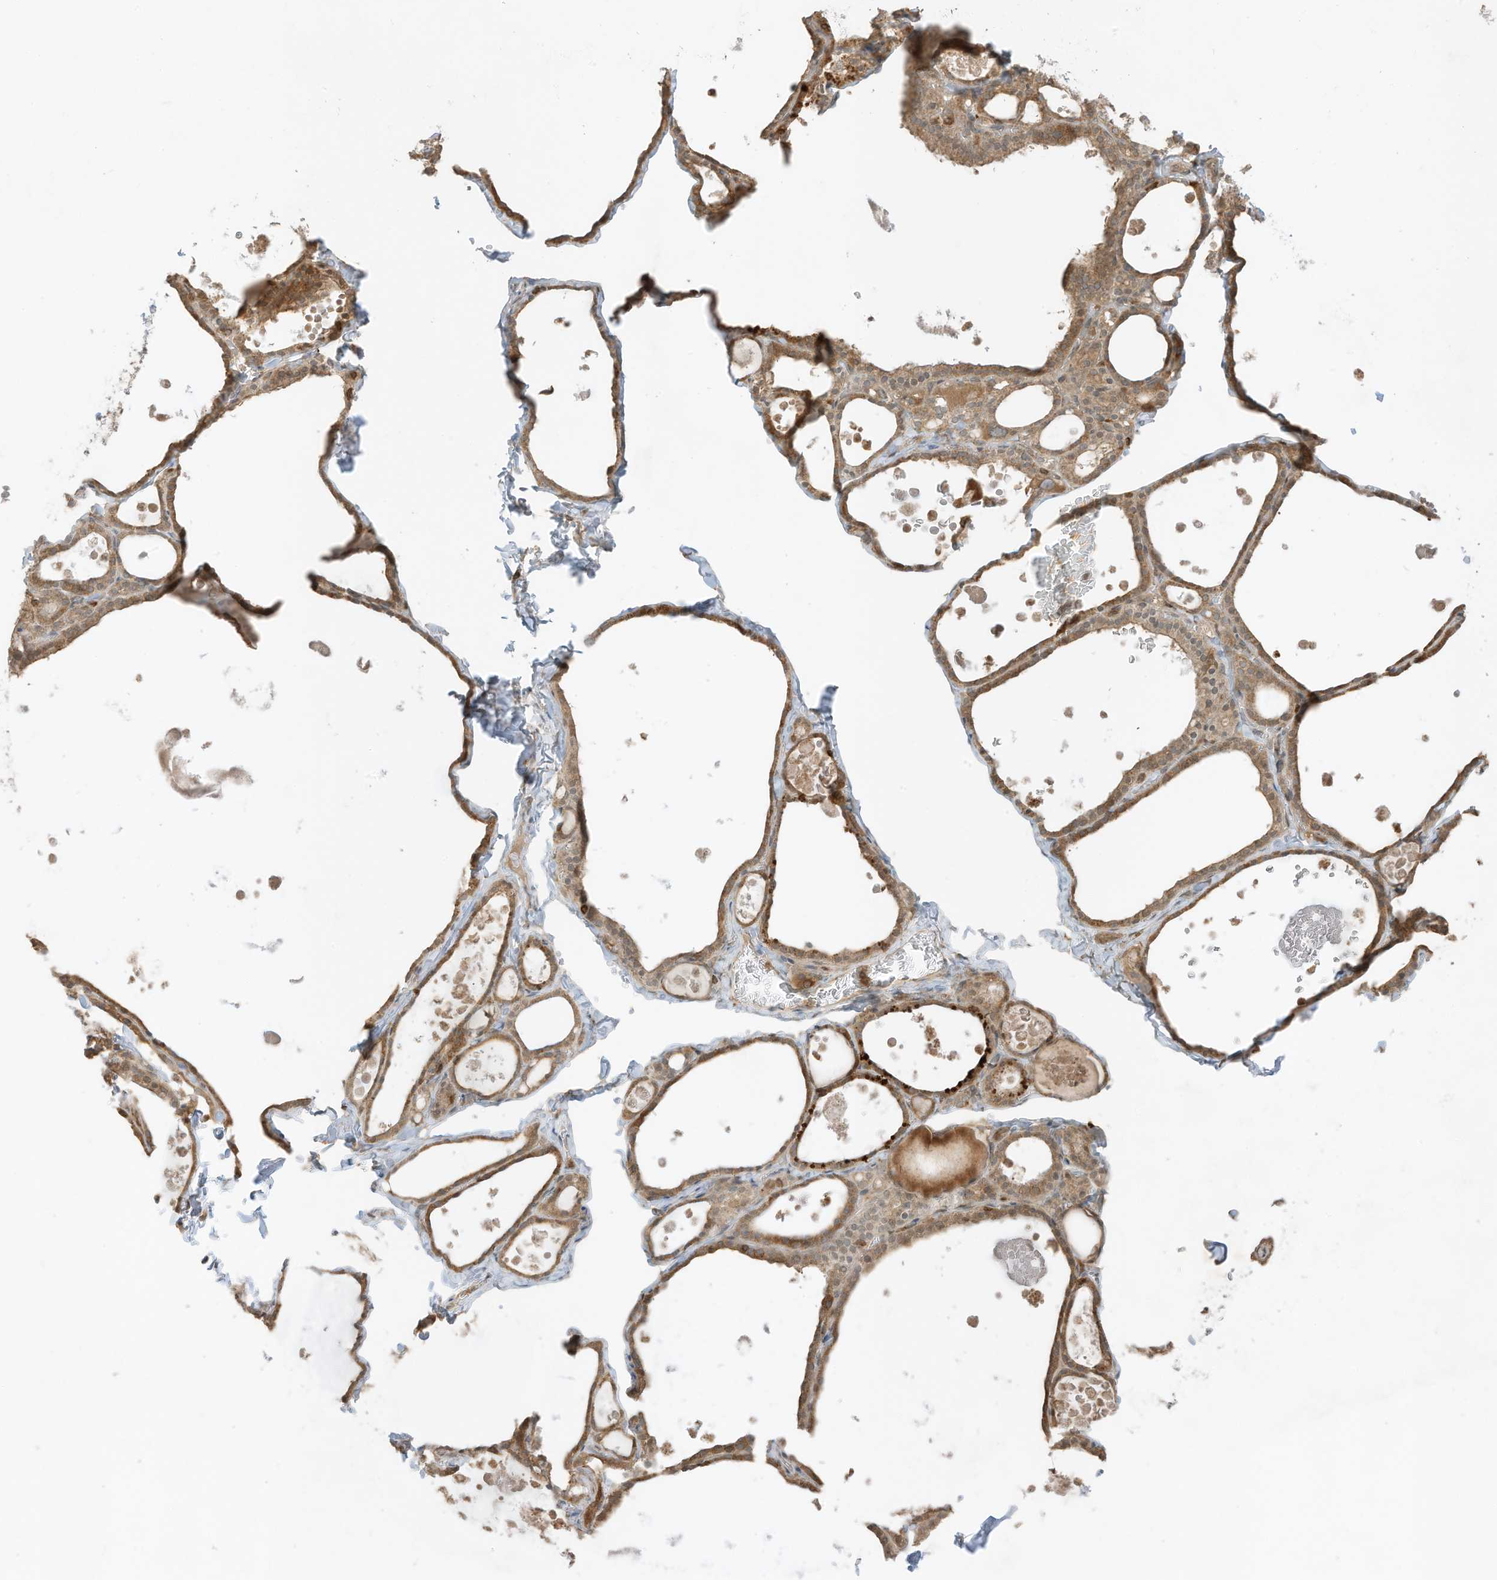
{"staining": {"intensity": "moderate", "quantity": ">75%", "location": "cytoplasmic/membranous"}, "tissue": "thyroid gland", "cell_type": "Glandular cells", "image_type": "normal", "snomed": [{"axis": "morphology", "description": "Normal tissue, NOS"}, {"axis": "topography", "description": "Thyroid gland"}], "caption": "Immunohistochemistry (IHC) photomicrograph of benign thyroid gland stained for a protein (brown), which reveals medium levels of moderate cytoplasmic/membranous staining in about >75% of glandular cells.", "gene": "SLC25A12", "patient": {"sex": "male", "age": 56}}